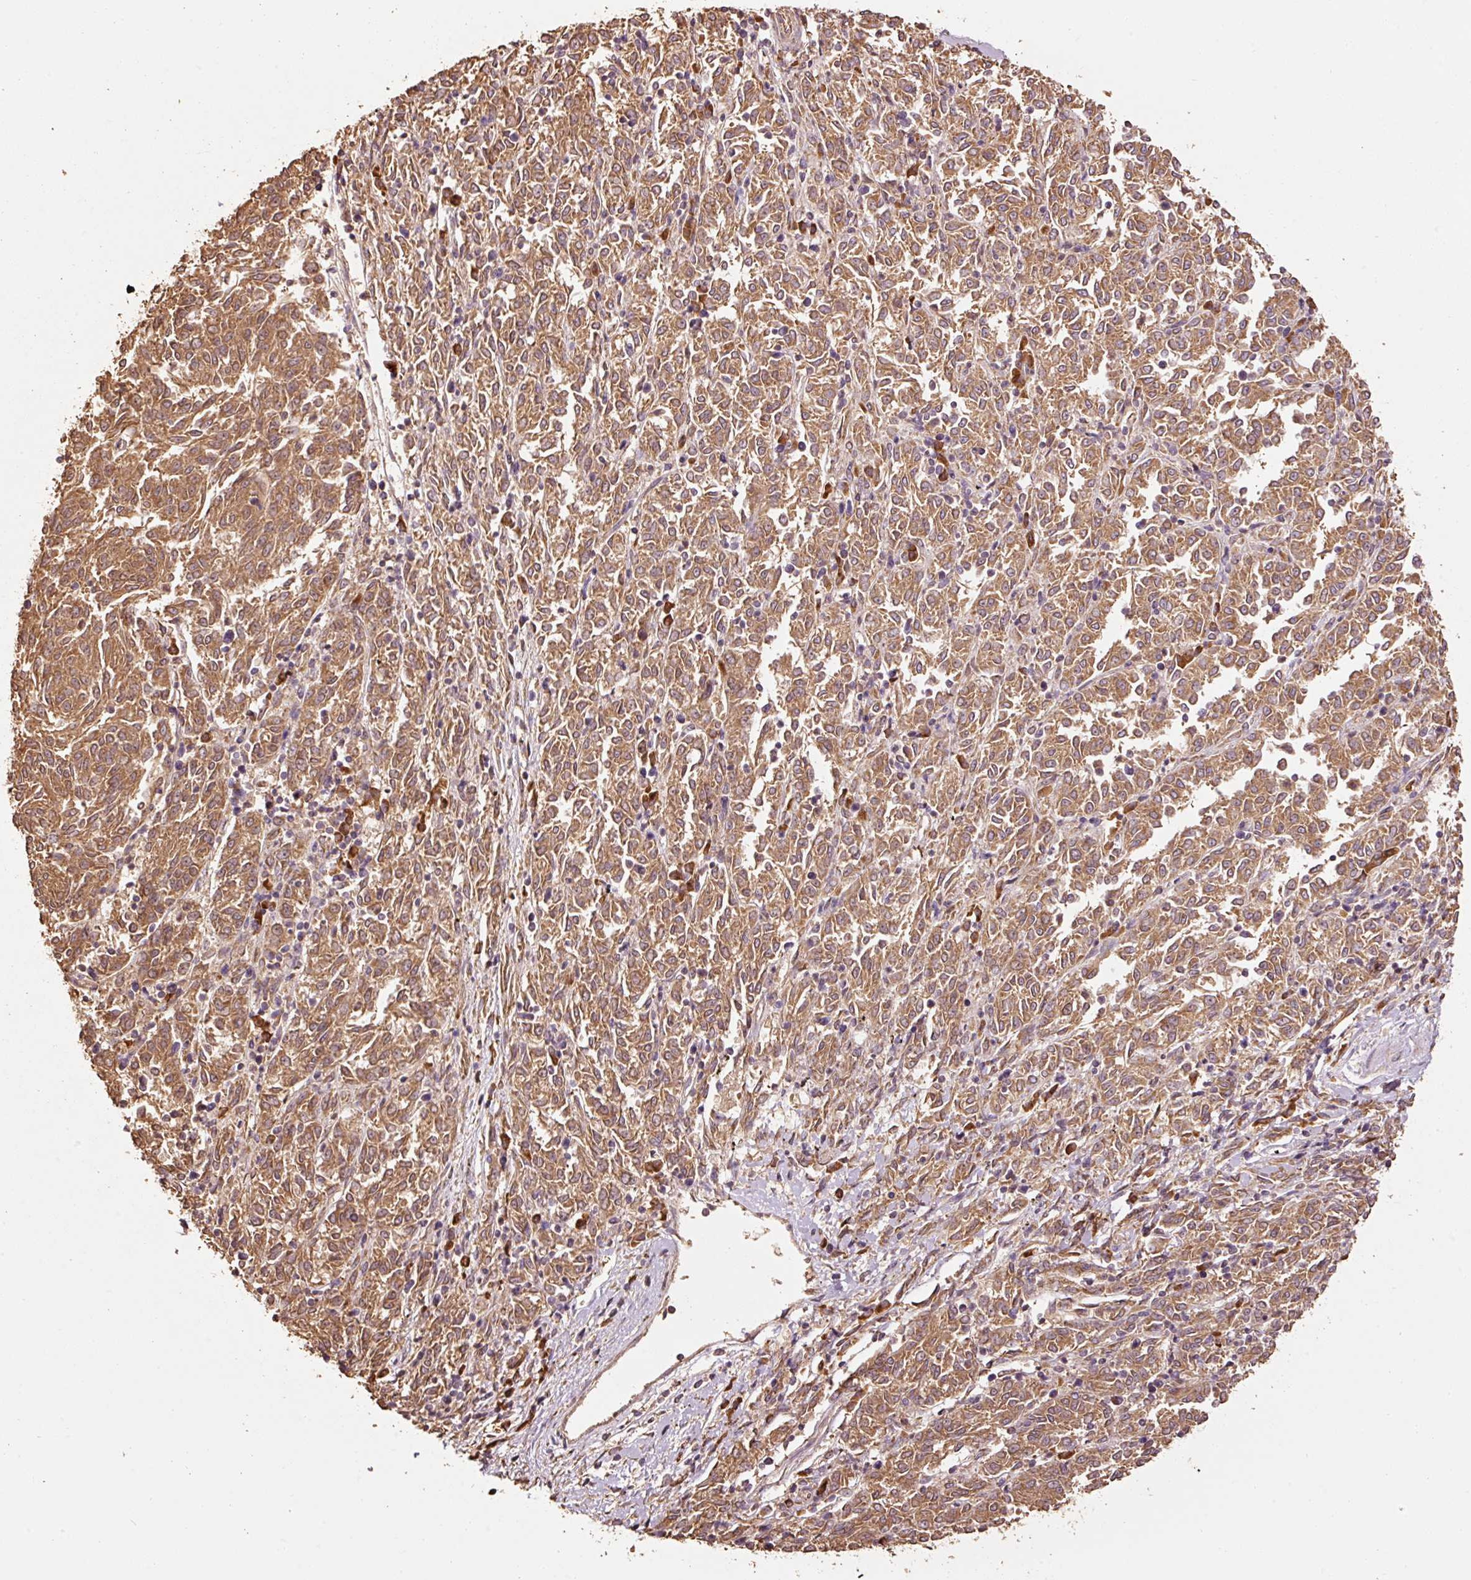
{"staining": {"intensity": "moderate", "quantity": ">75%", "location": "cytoplasmic/membranous"}, "tissue": "melanoma", "cell_type": "Tumor cells", "image_type": "cancer", "snomed": [{"axis": "morphology", "description": "Malignant melanoma, NOS"}, {"axis": "topography", "description": "Skin"}], "caption": "Immunohistochemistry micrograph of malignant melanoma stained for a protein (brown), which shows medium levels of moderate cytoplasmic/membranous expression in about >75% of tumor cells.", "gene": "EFHC1", "patient": {"sex": "female", "age": 72}}